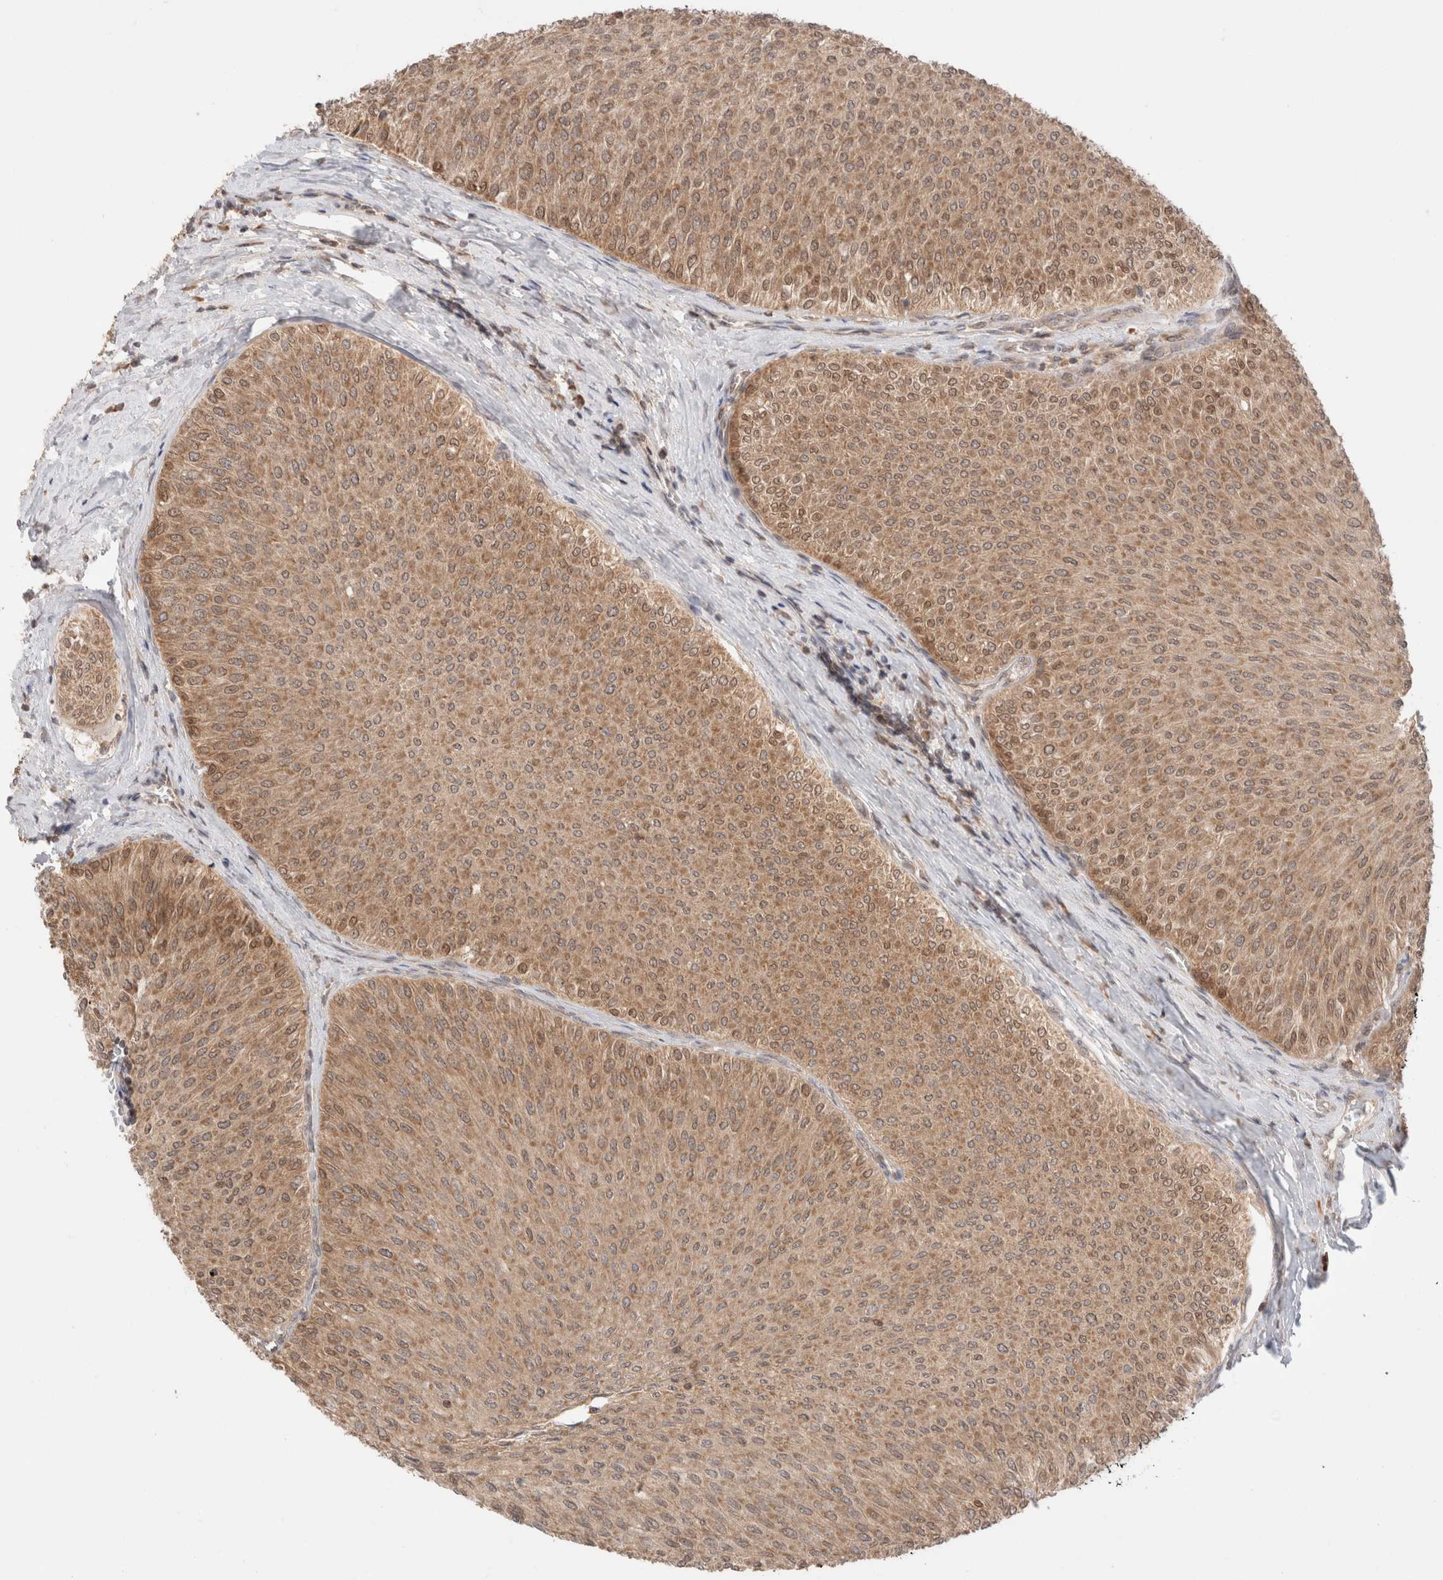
{"staining": {"intensity": "moderate", "quantity": ">75%", "location": "cytoplasmic/membranous"}, "tissue": "urothelial cancer", "cell_type": "Tumor cells", "image_type": "cancer", "snomed": [{"axis": "morphology", "description": "Urothelial carcinoma, Low grade"}, {"axis": "topography", "description": "Urinary bladder"}], "caption": "Immunohistochemistry of urothelial cancer reveals medium levels of moderate cytoplasmic/membranous staining in about >75% of tumor cells.", "gene": "XKR4", "patient": {"sex": "male", "age": 78}}